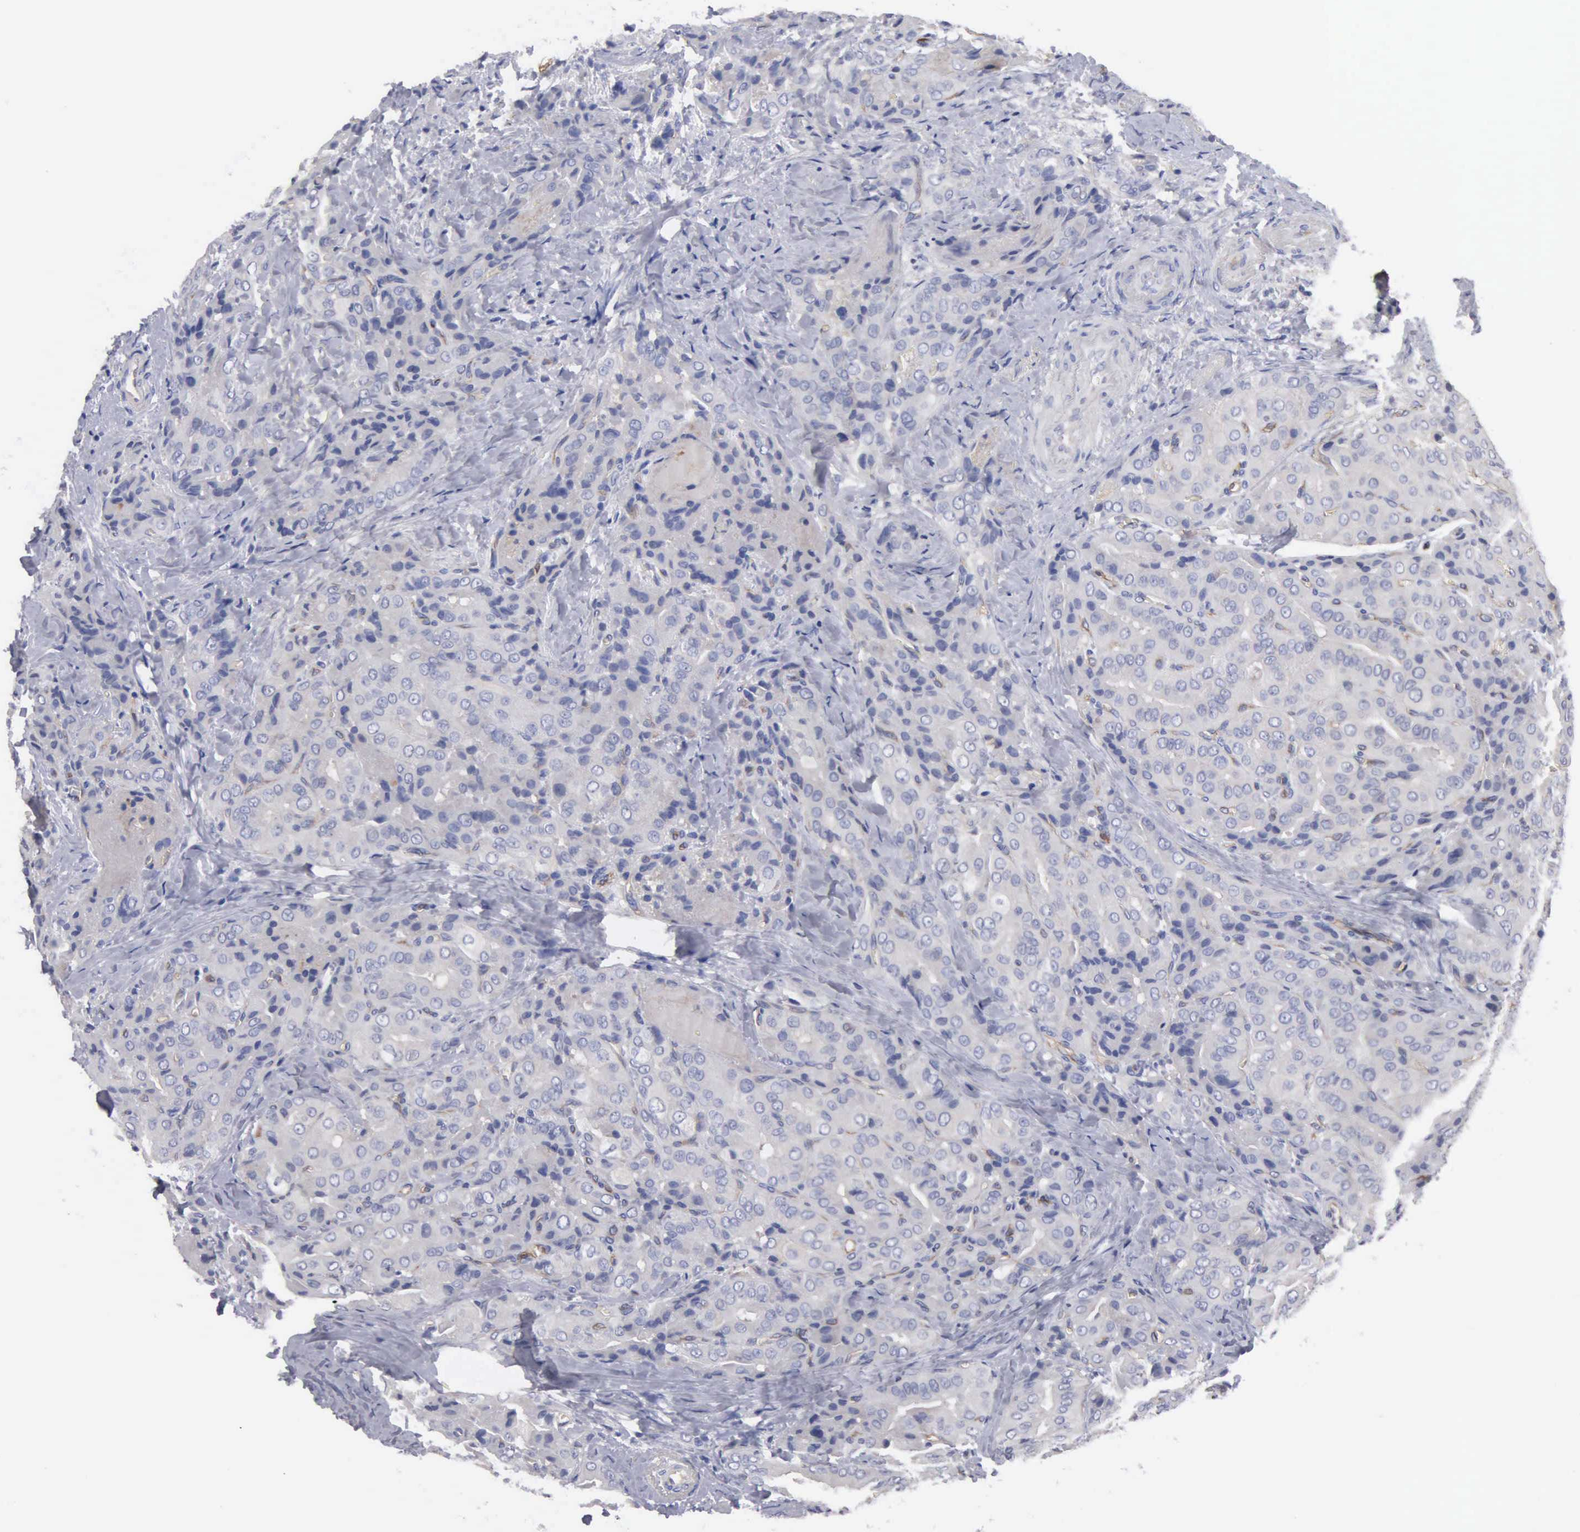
{"staining": {"intensity": "negative", "quantity": "none", "location": "none"}, "tissue": "thyroid cancer", "cell_type": "Tumor cells", "image_type": "cancer", "snomed": [{"axis": "morphology", "description": "Papillary adenocarcinoma, NOS"}, {"axis": "topography", "description": "Thyroid gland"}], "caption": "Tumor cells are negative for protein expression in human papillary adenocarcinoma (thyroid).", "gene": "RDX", "patient": {"sex": "female", "age": 71}}